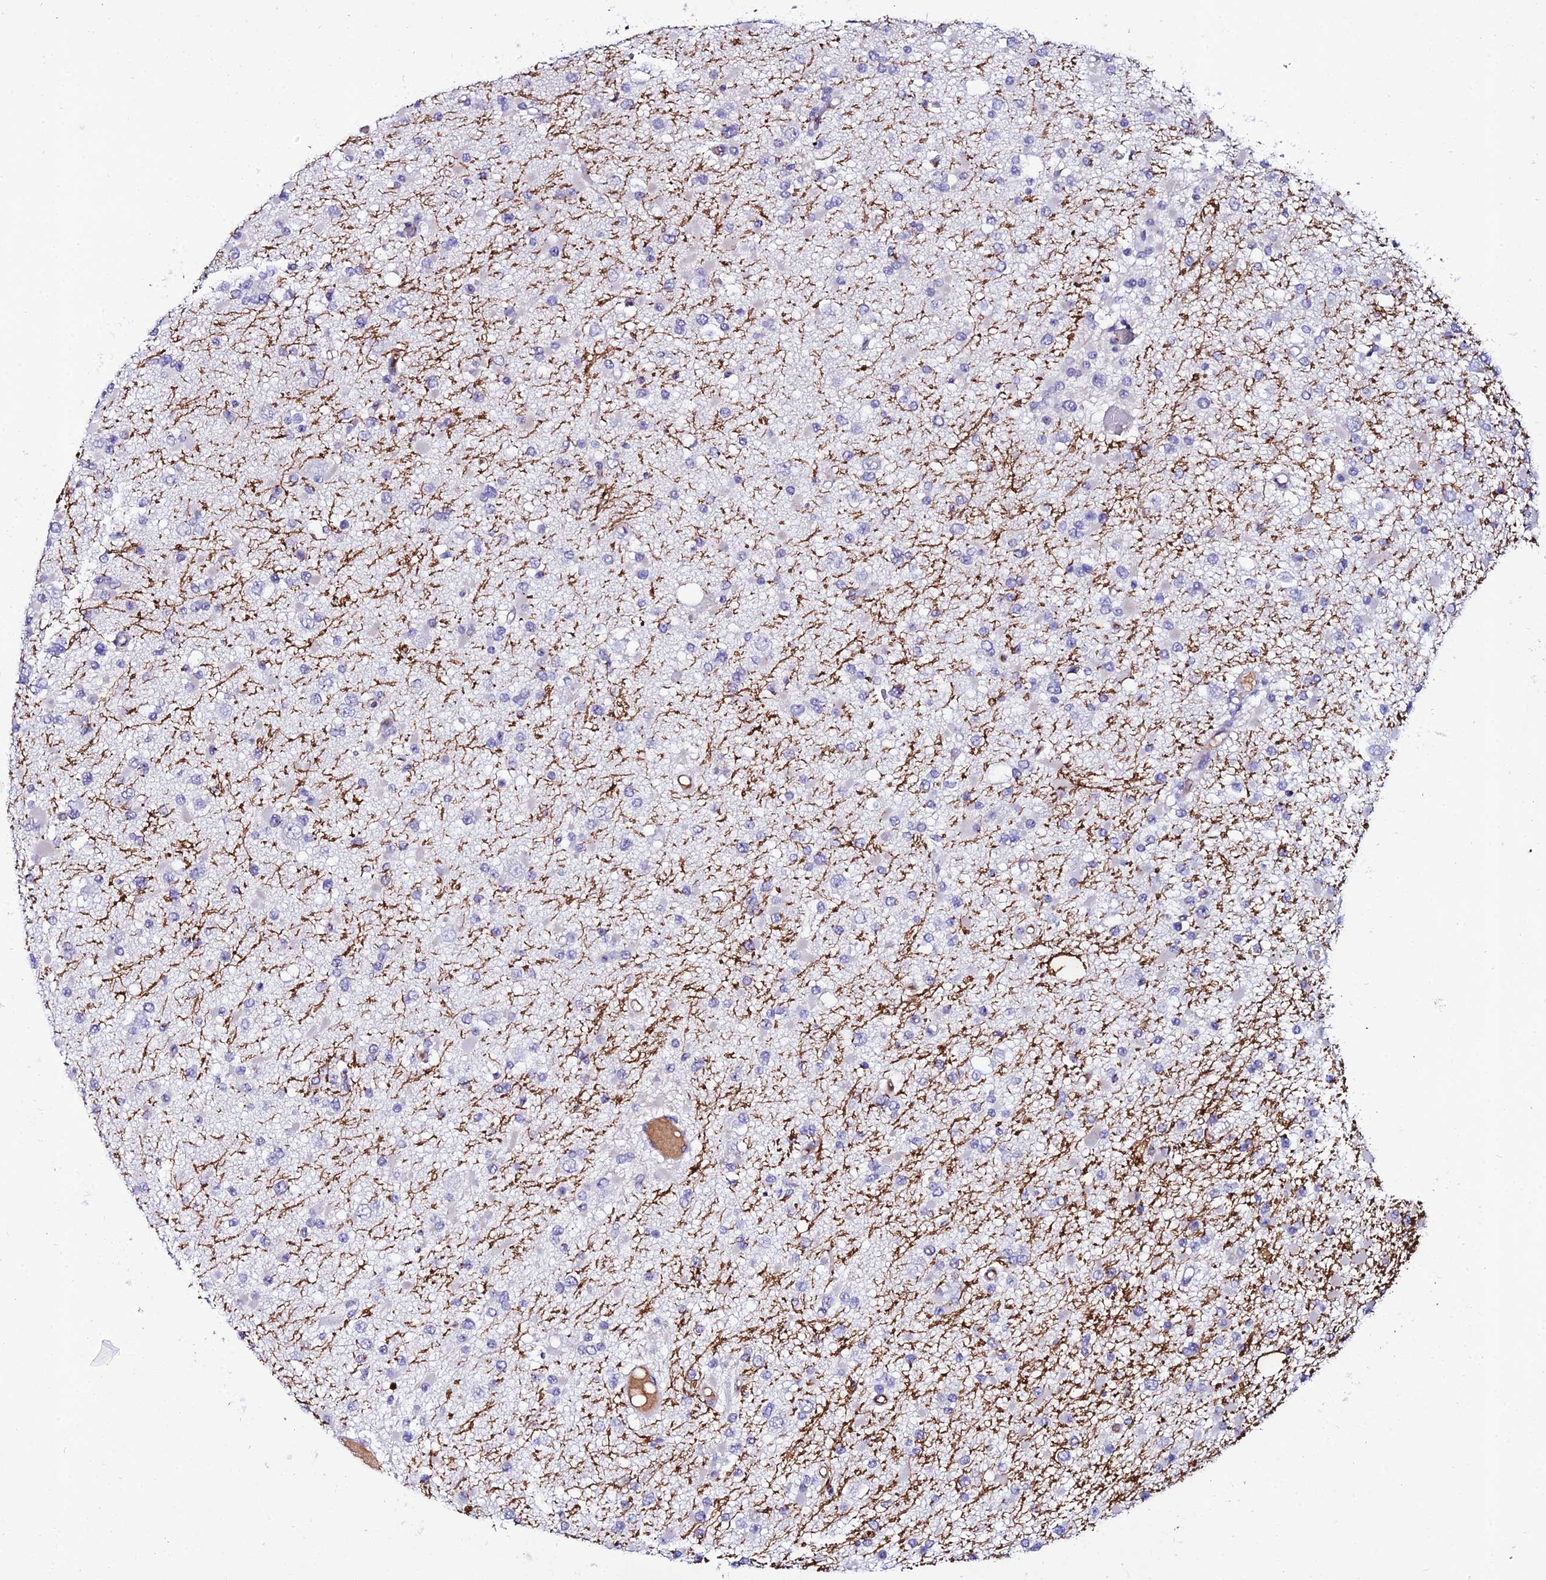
{"staining": {"intensity": "negative", "quantity": "none", "location": "none"}, "tissue": "glioma", "cell_type": "Tumor cells", "image_type": "cancer", "snomed": [{"axis": "morphology", "description": "Glioma, malignant, Low grade"}, {"axis": "topography", "description": "Brain"}], "caption": "Image shows no significant protein expression in tumor cells of glioma.", "gene": "DEFB132", "patient": {"sex": "female", "age": 22}}